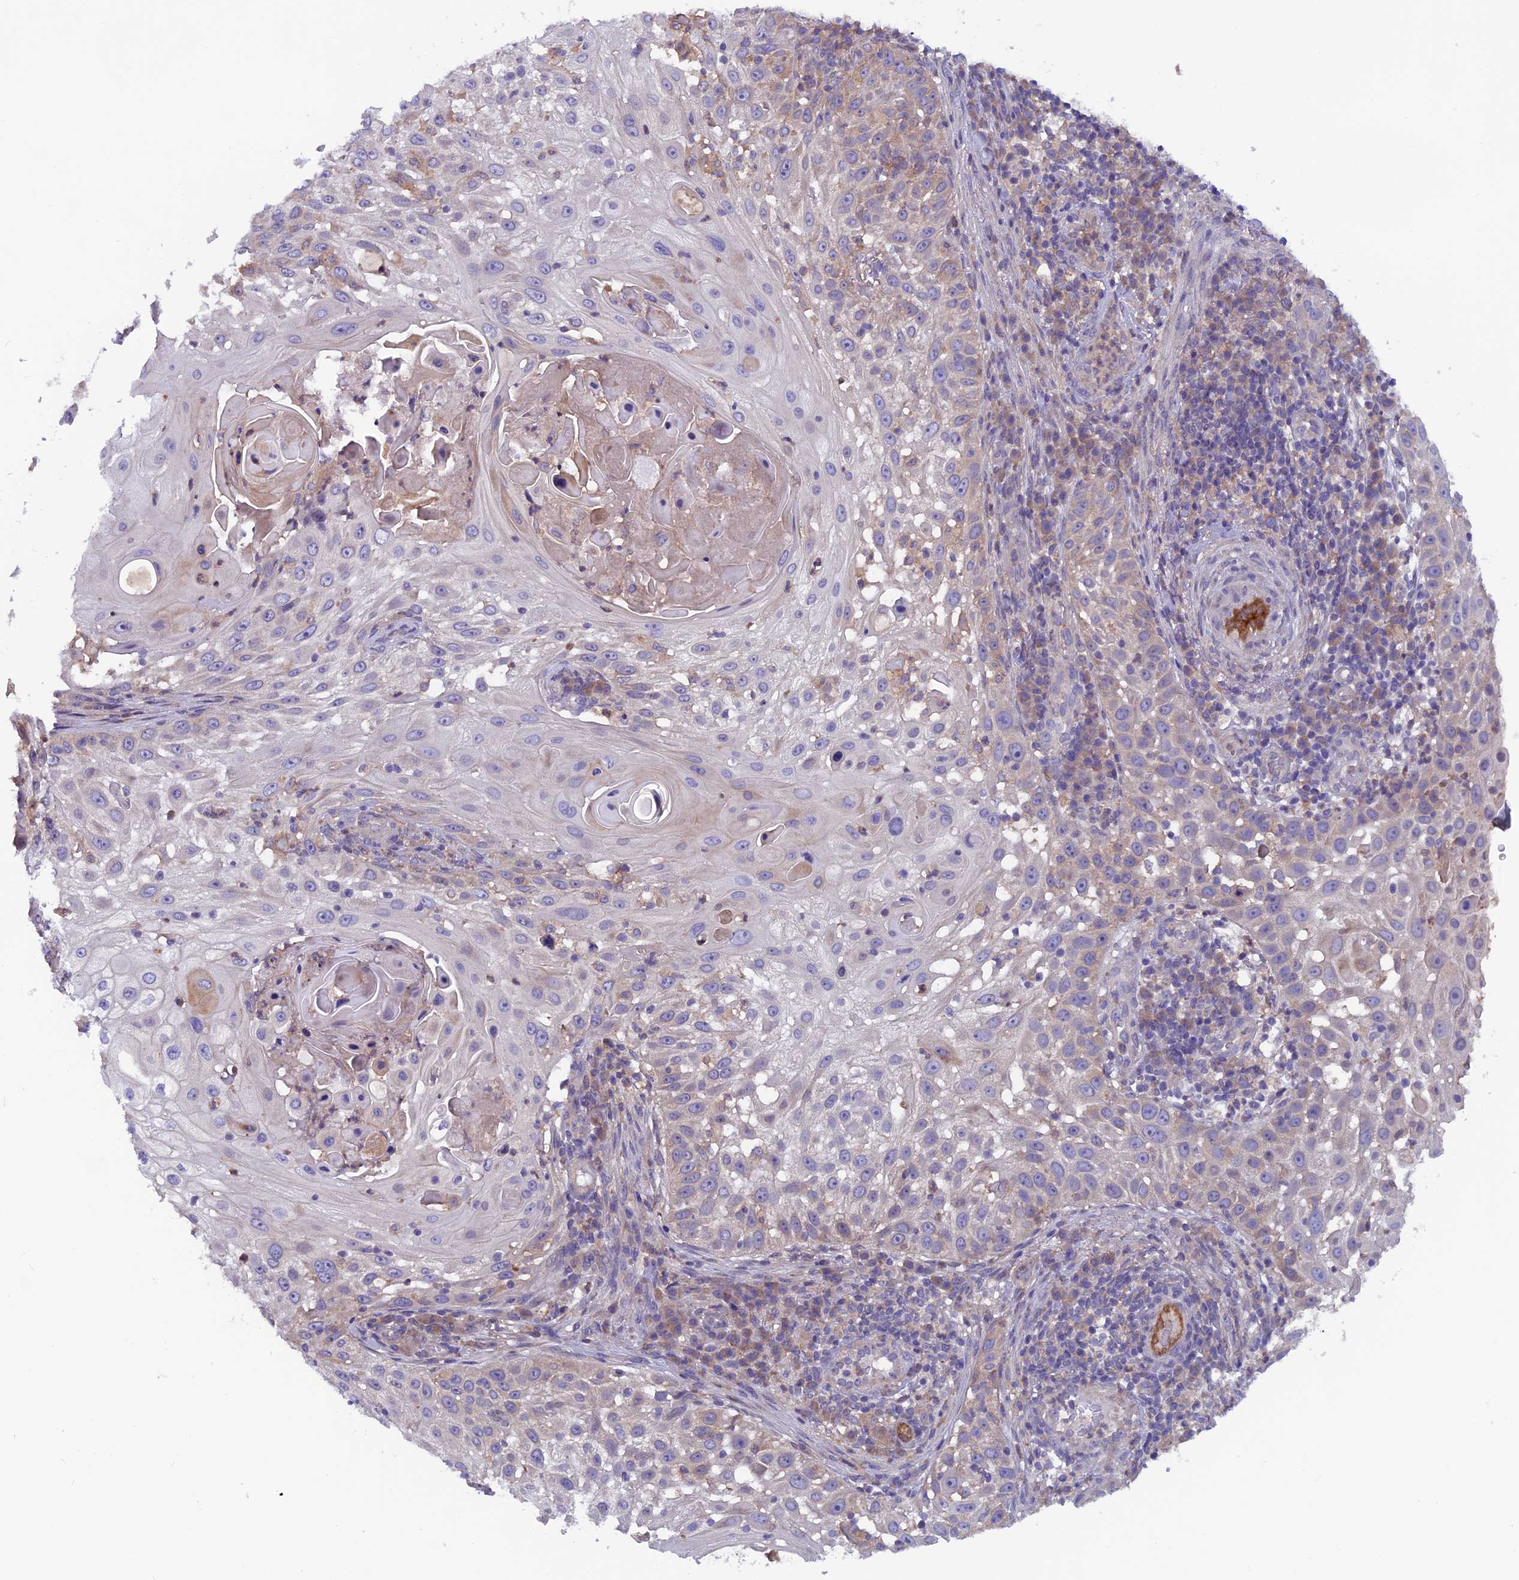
{"staining": {"intensity": "weak", "quantity": "25%-75%", "location": "cytoplasmic/membranous"}, "tissue": "skin cancer", "cell_type": "Tumor cells", "image_type": "cancer", "snomed": [{"axis": "morphology", "description": "Squamous cell carcinoma, NOS"}, {"axis": "topography", "description": "Skin"}], "caption": "Protein expression analysis of human skin cancer (squamous cell carcinoma) reveals weak cytoplasmic/membranous staining in approximately 25%-75% of tumor cells.", "gene": "MAST2", "patient": {"sex": "female", "age": 44}}